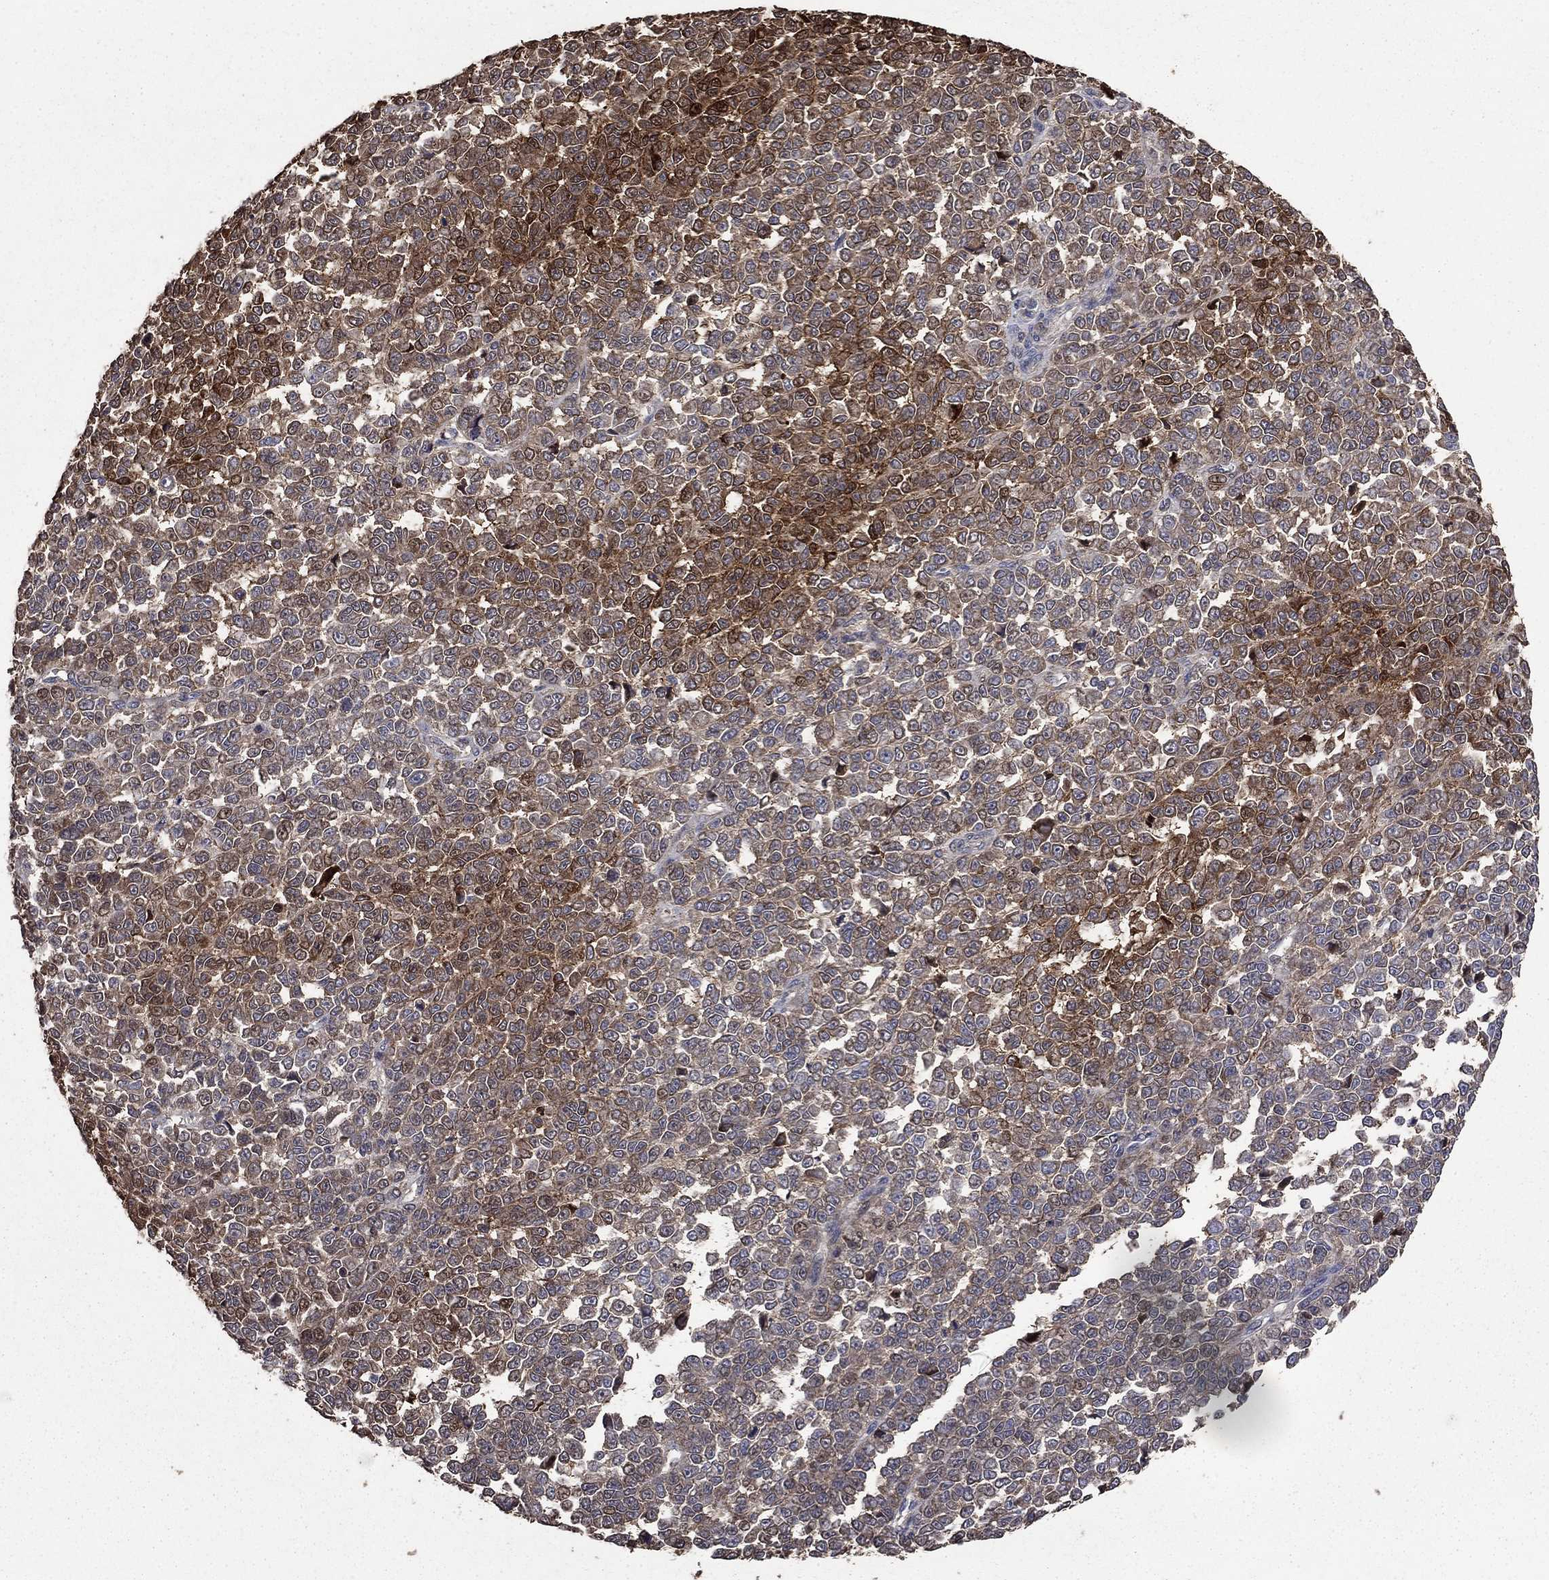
{"staining": {"intensity": "moderate", "quantity": "25%-75%", "location": "cytoplasmic/membranous"}, "tissue": "melanoma", "cell_type": "Tumor cells", "image_type": "cancer", "snomed": [{"axis": "morphology", "description": "Malignant melanoma, NOS"}, {"axis": "topography", "description": "Skin"}], "caption": "The immunohistochemical stain labels moderate cytoplasmic/membranous staining in tumor cells of malignant melanoma tissue.", "gene": "DVL1", "patient": {"sex": "female", "age": 95}}